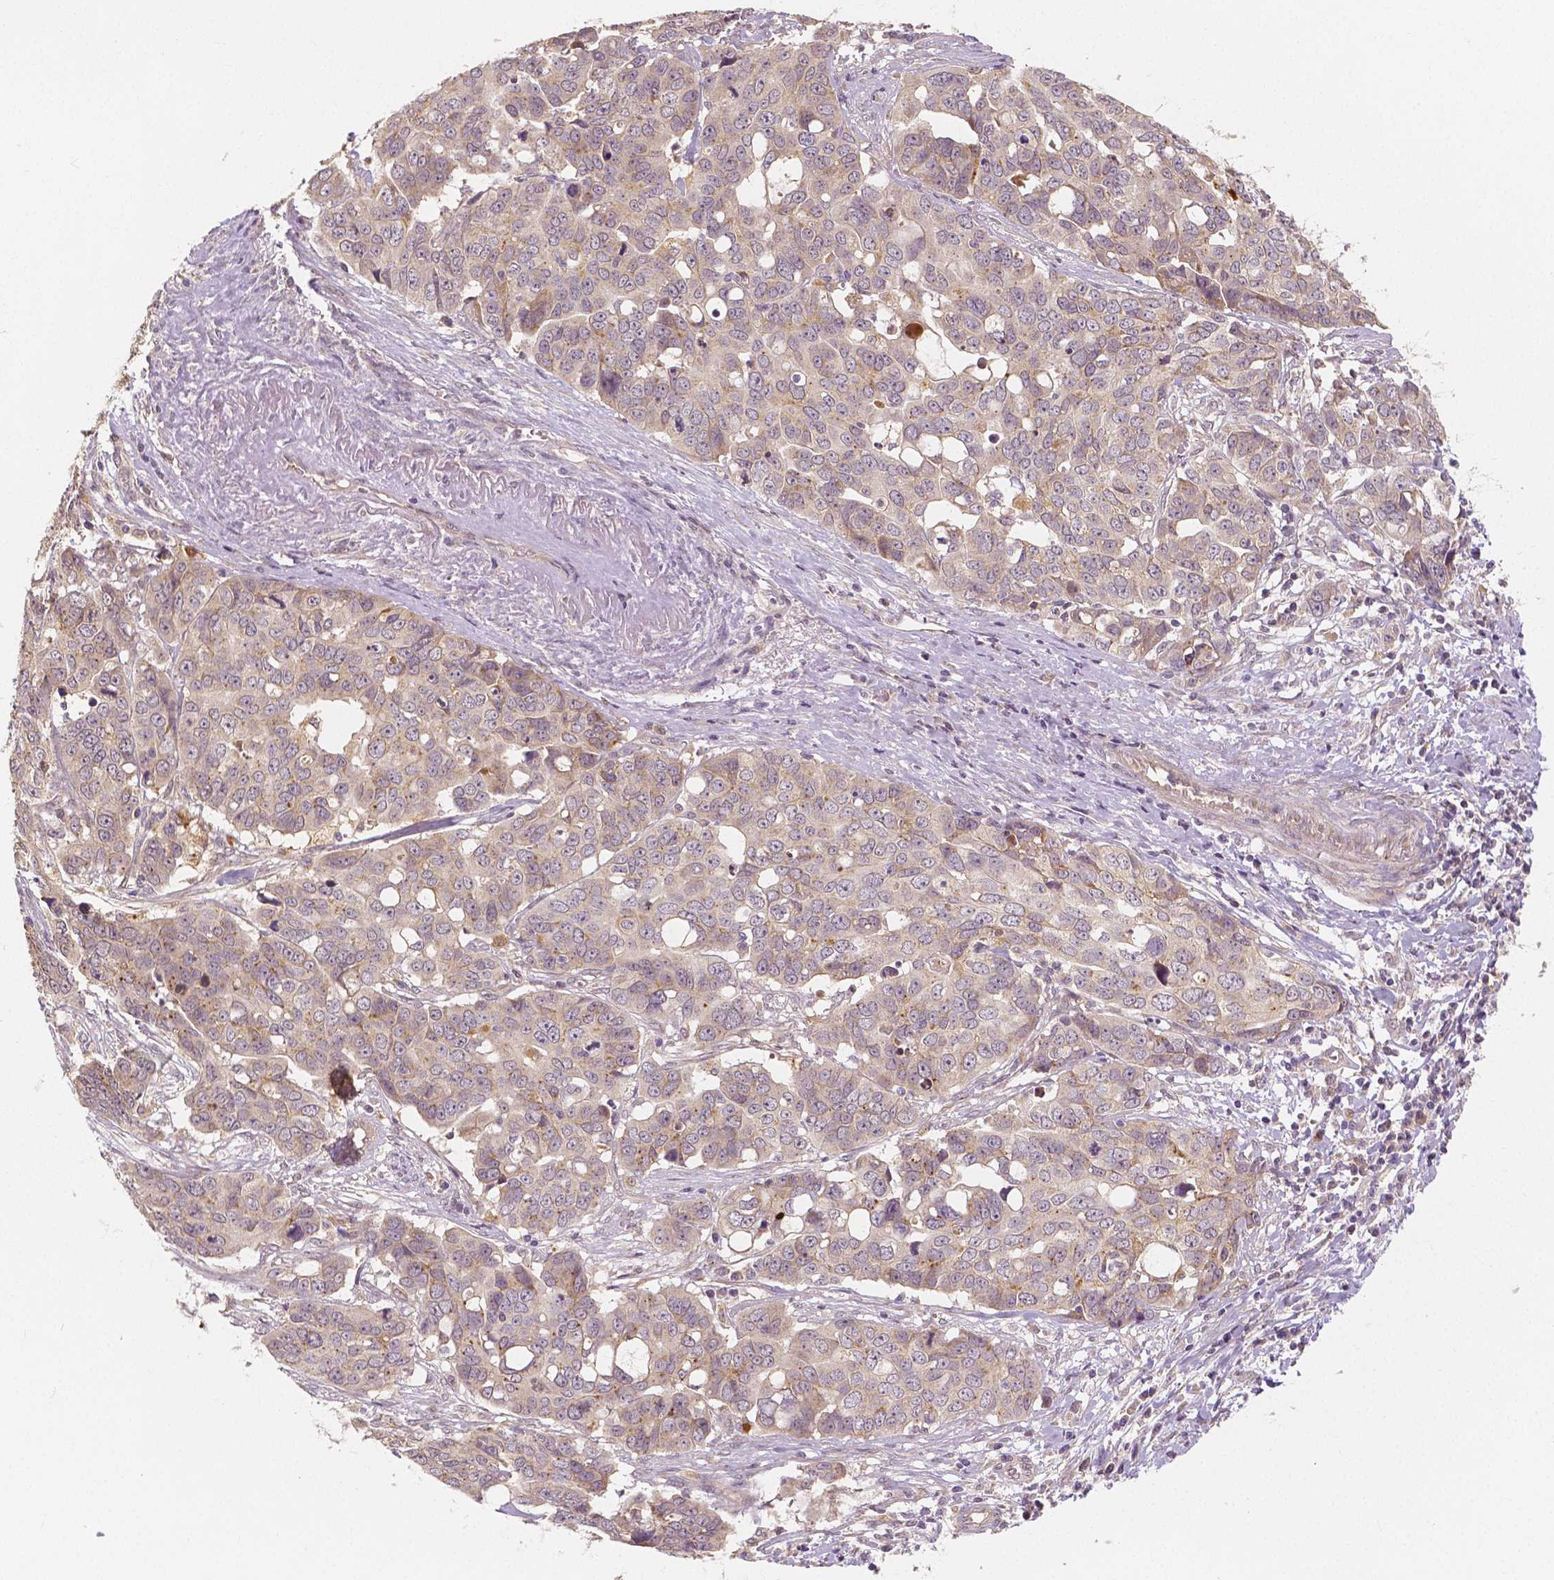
{"staining": {"intensity": "weak", "quantity": "<25%", "location": "cytoplasmic/membranous"}, "tissue": "ovarian cancer", "cell_type": "Tumor cells", "image_type": "cancer", "snomed": [{"axis": "morphology", "description": "Carcinoma, endometroid"}, {"axis": "topography", "description": "Ovary"}], "caption": "Tumor cells are negative for brown protein staining in ovarian cancer.", "gene": "SNX12", "patient": {"sex": "female", "age": 78}}